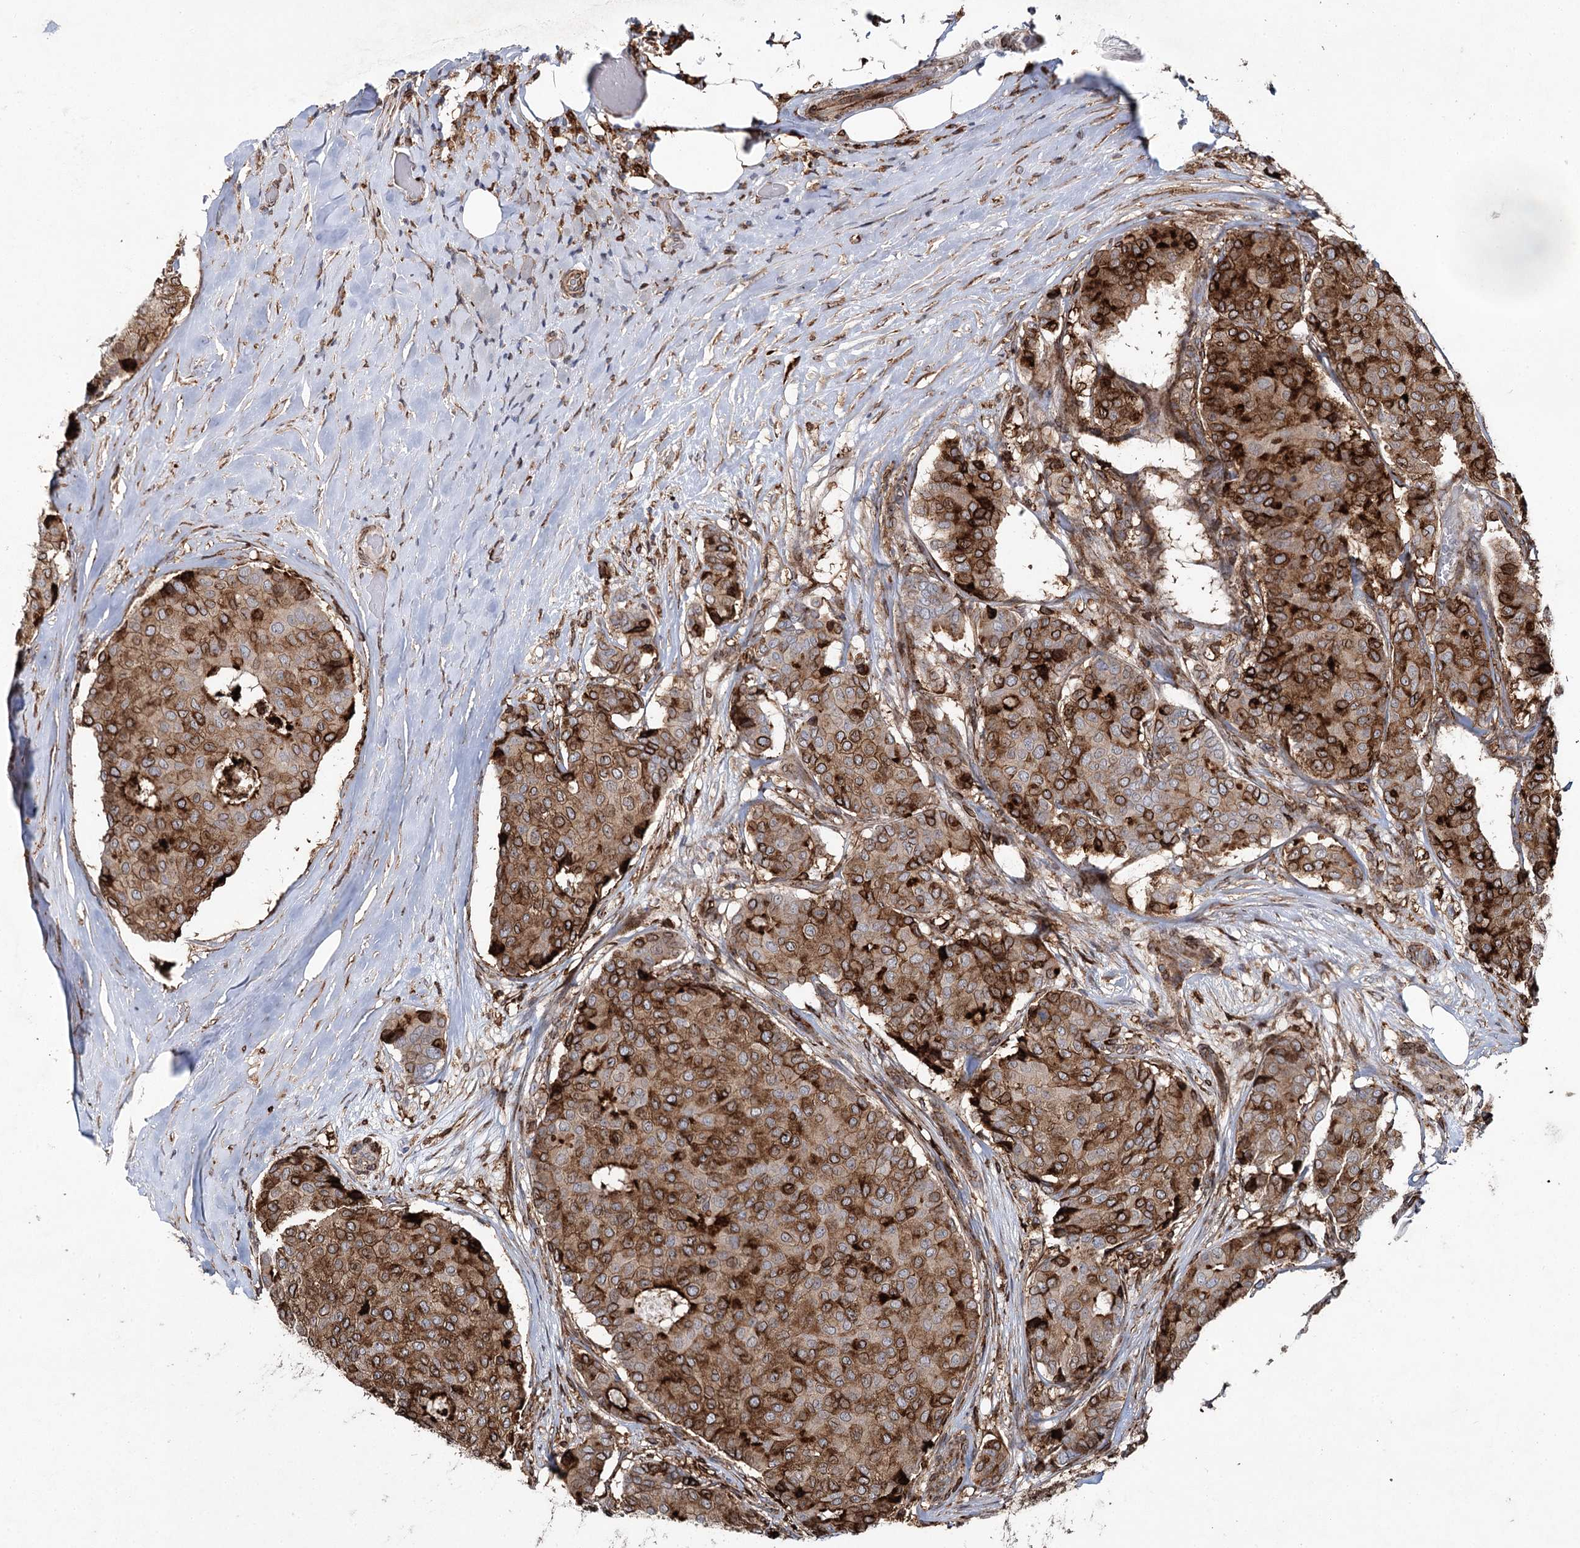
{"staining": {"intensity": "strong", "quantity": "25%-75%", "location": "cytoplasmic/membranous"}, "tissue": "breast cancer", "cell_type": "Tumor cells", "image_type": "cancer", "snomed": [{"axis": "morphology", "description": "Duct carcinoma"}, {"axis": "topography", "description": "Breast"}], "caption": "DAB immunohistochemical staining of breast cancer reveals strong cytoplasmic/membranous protein staining in approximately 25%-75% of tumor cells.", "gene": "DCUN1D4", "patient": {"sex": "female", "age": 75}}